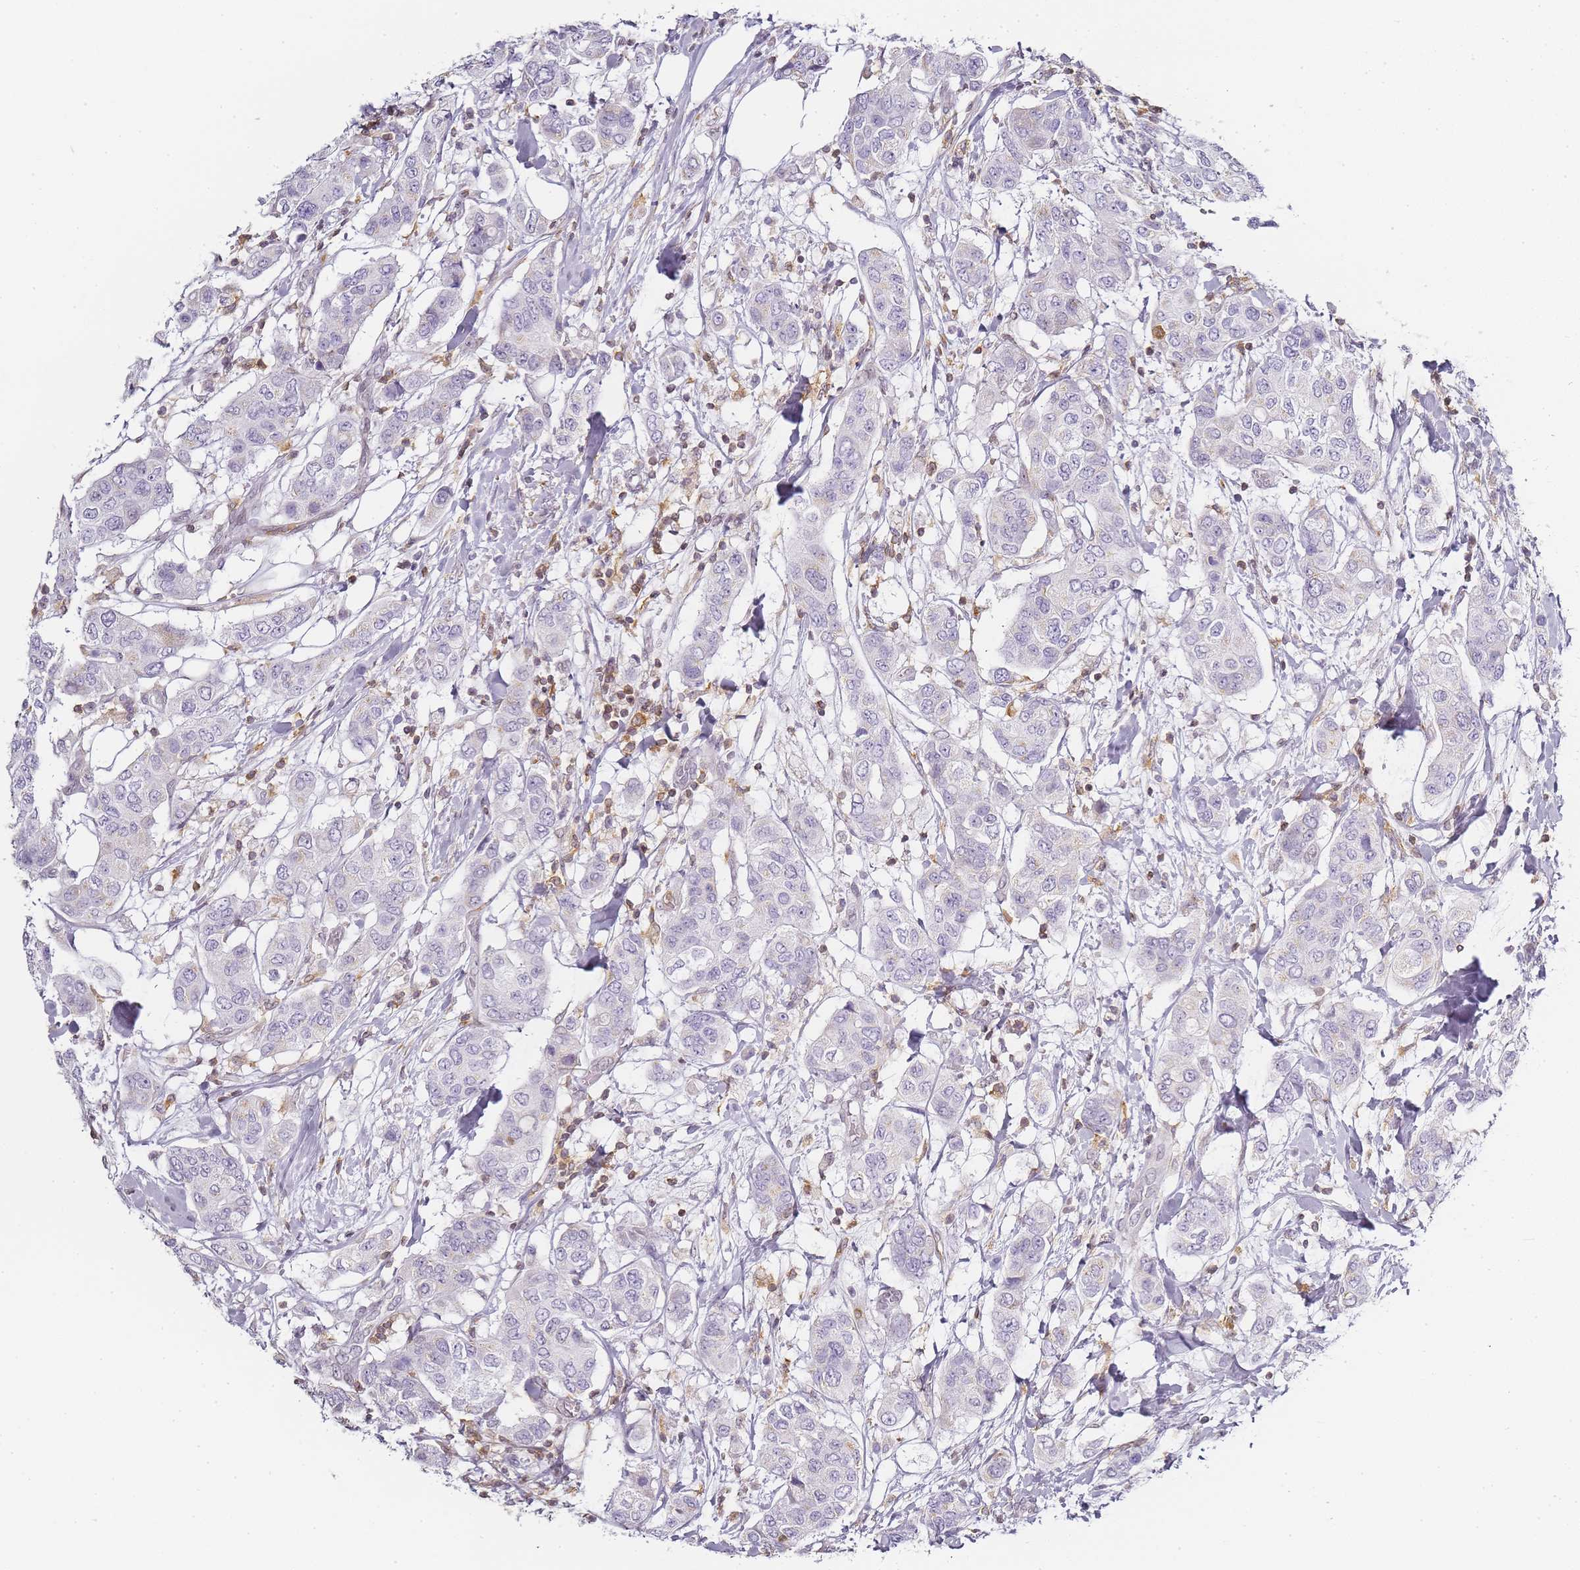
{"staining": {"intensity": "negative", "quantity": "none", "location": "none"}, "tissue": "breast cancer", "cell_type": "Tumor cells", "image_type": "cancer", "snomed": [{"axis": "morphology", "description": "Lobular carcinoma"}, {"axis": "topography", "description": "Breast"}], "caption": "Breast cancer (lobular carcinoma) stained for a protein using immunohistochemistry (IHC) displays no staining tumor cells.", "gene": "JAKMIP1", "patient": {"sex": "female", "age": 51}}